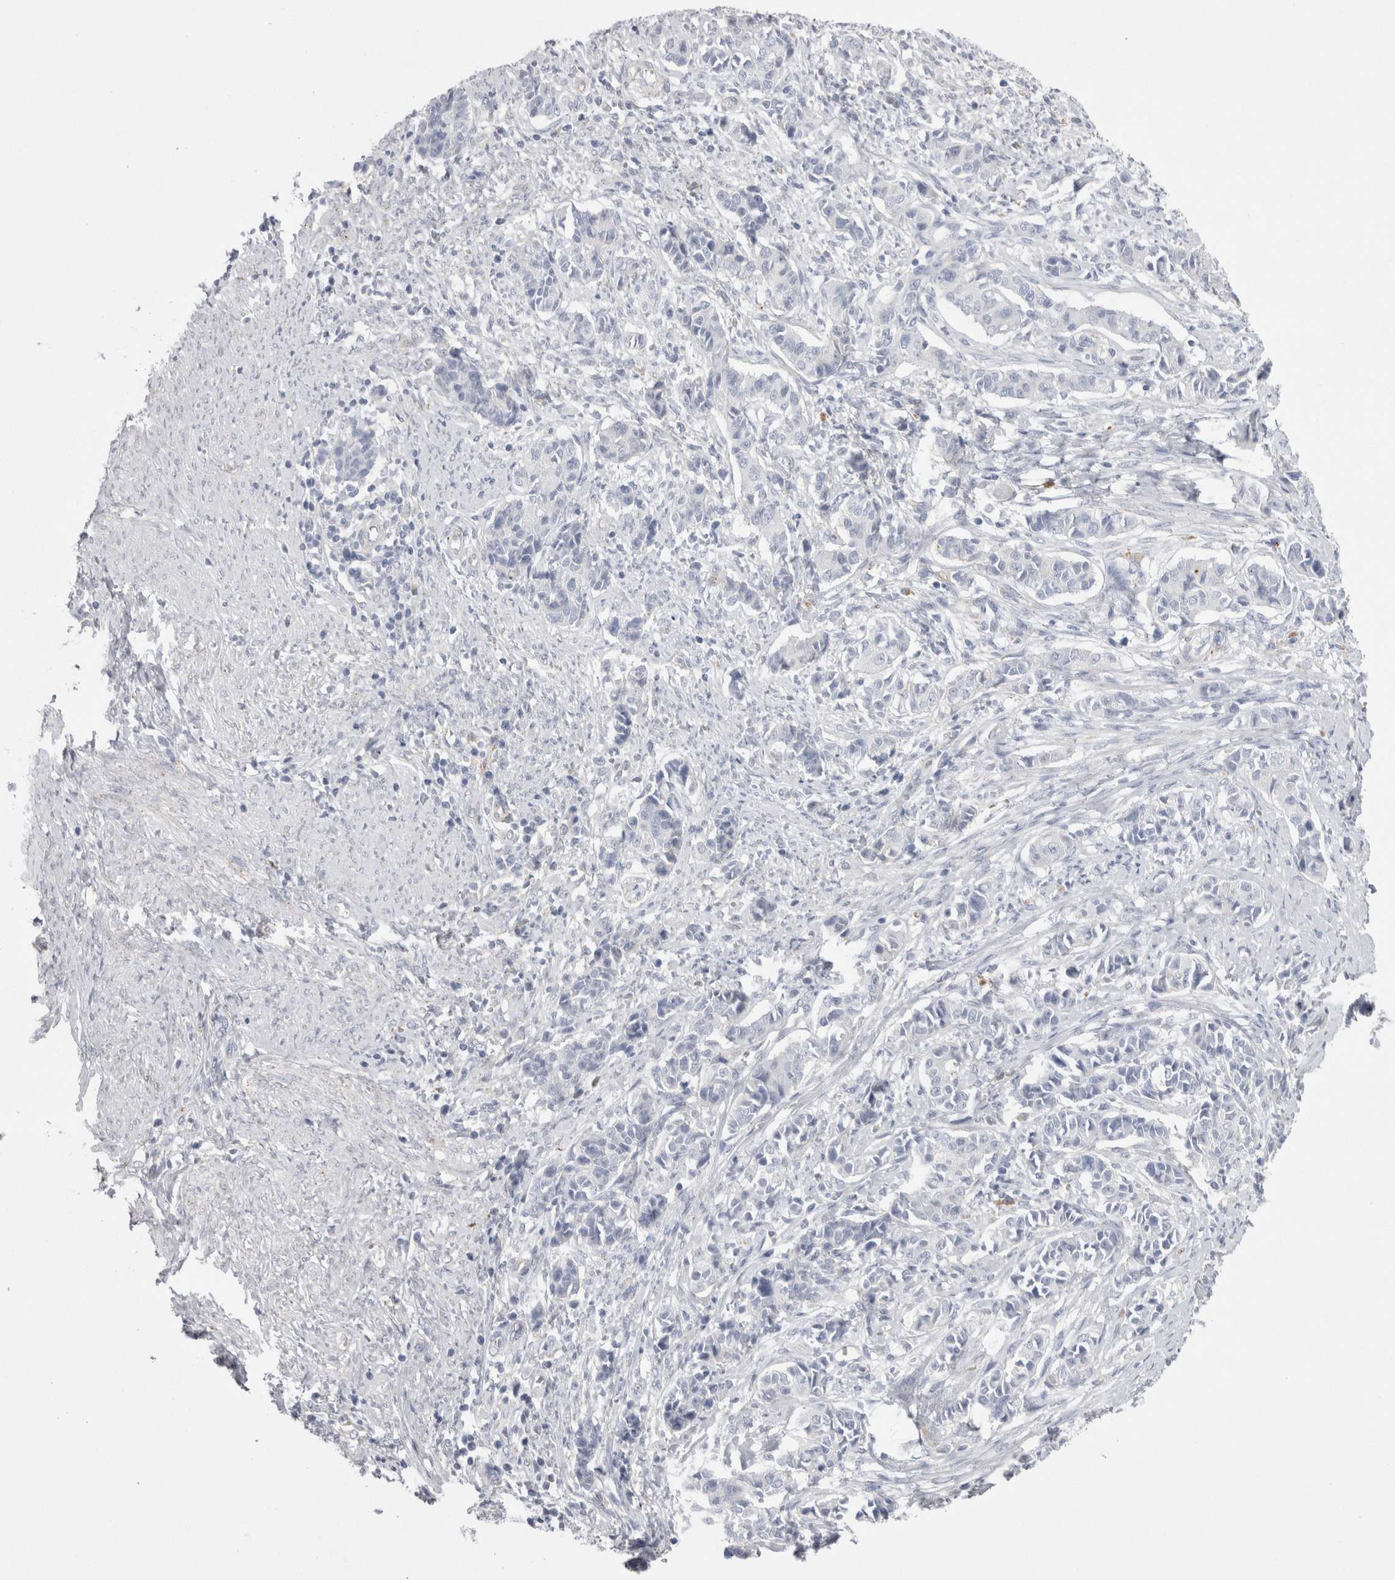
{"staining": {"intensity": "negative", "quantity": "none", "location": "none"}, "tissue": "cervical cancer", "cell_type": "Tumor cells", "image_type": "cancer", "snomed": [{"axis": "morphology", "description": "Normal tissue, NOS"}, {"axis": "morphology", "description": "Squamous cell carcinoma, NOS"}, {"axis": "topography", "description": "Cervix"}], "caption": "The histopathology image displays no significant positivity in tumor cells of cervical squamous cell carcinoma.", "gene": "EPDR1", "patient": {"sex": "female", "age": 35}}